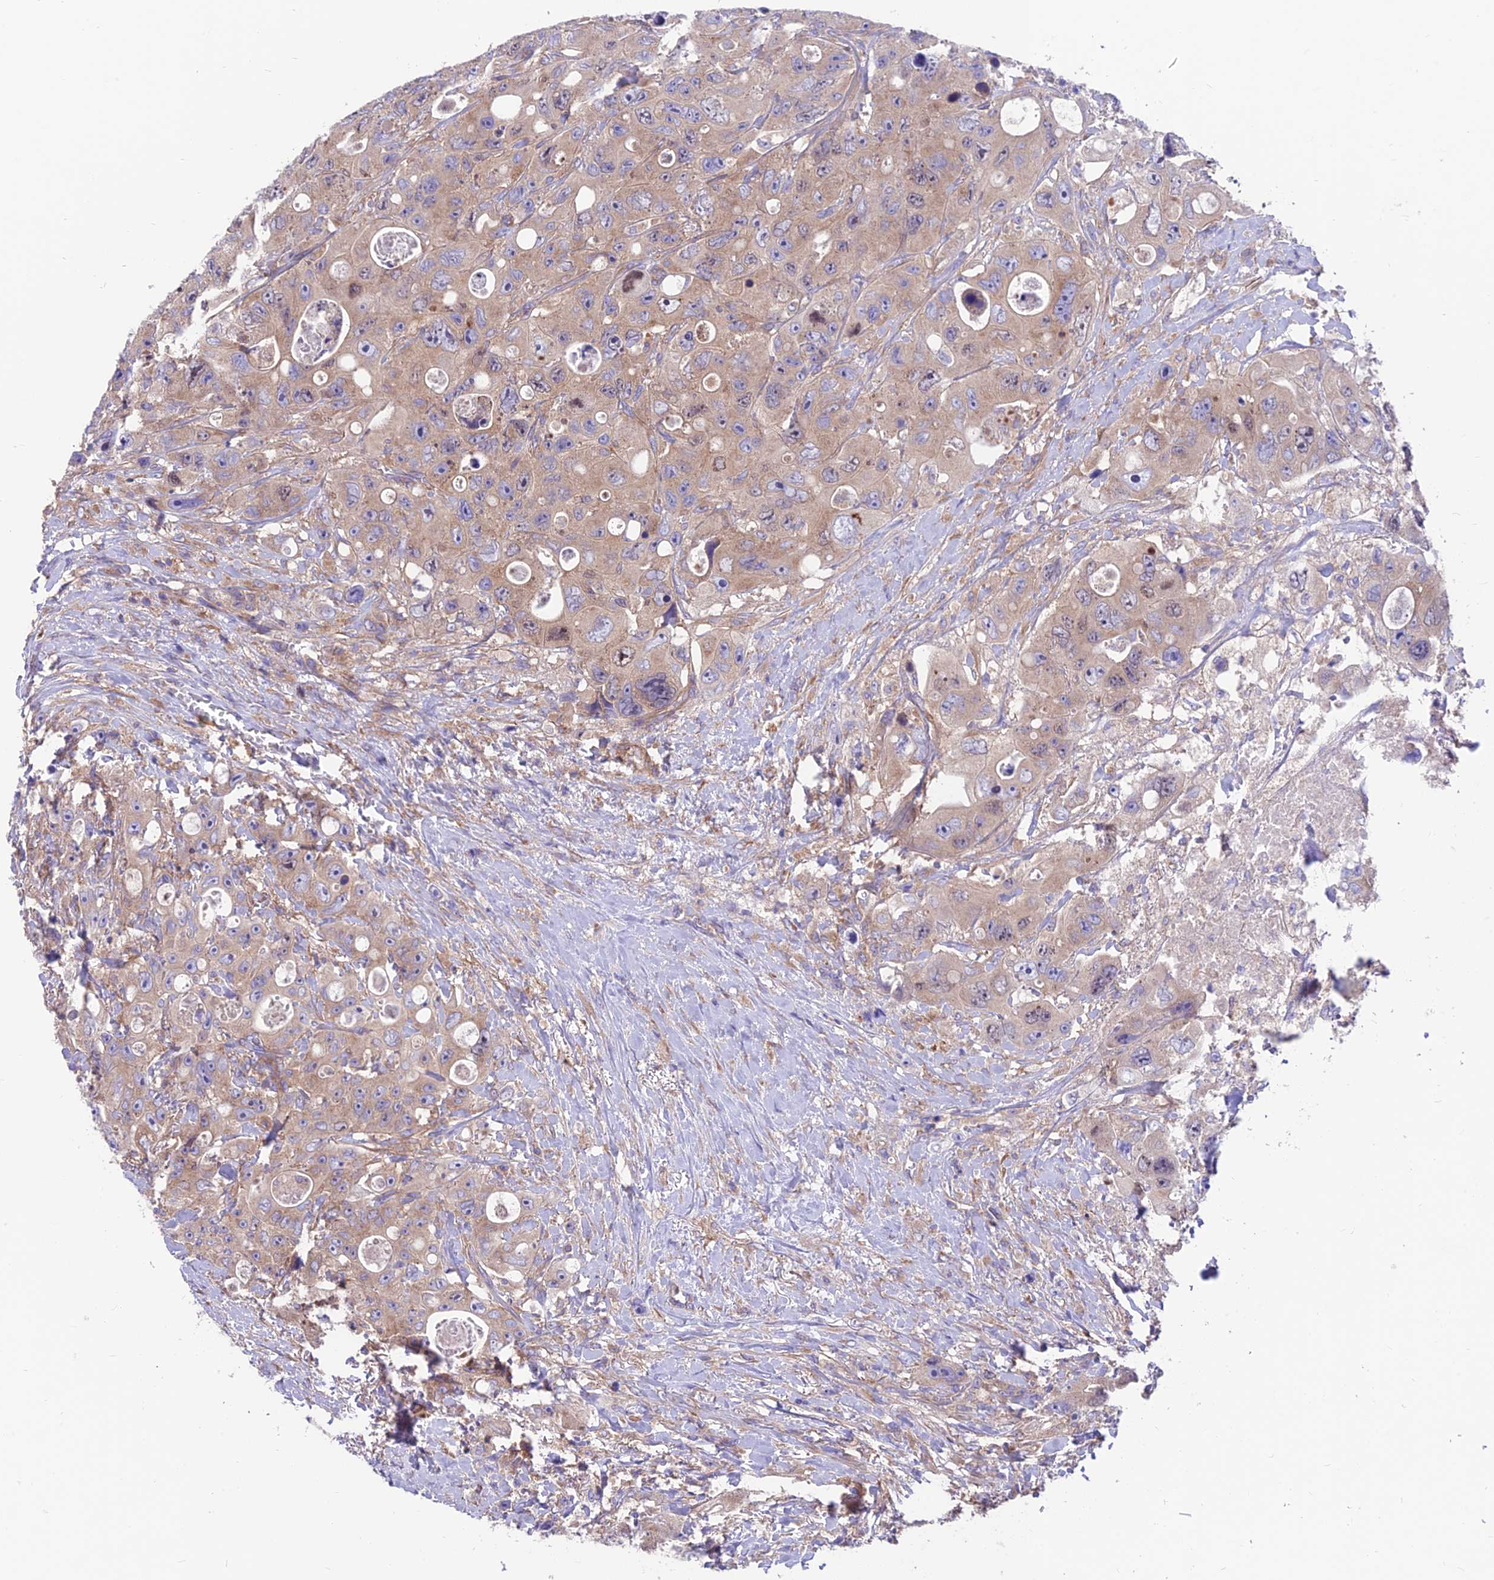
{"staining": {"intensity": "weak", "quantity": ">75%", "location": "cytoplasmic/membranous"}, "tissue": "colorectal cancer", "cell_type": "Tumor cells", "image_type": "cancer", "snomed": [{"axis": "morphology", "description": "Adenocarcinoma, NOS"}, {"axis": "topography", "description": "Colon"}], "caption": "DAB immunohistochemical staining of colorectal cancer (adenocarcinoma) shows weak cytoplasmic/membranous protein positivity in about >75% of tumor cells.", "gene": "VPS16", "patient": {"sex": "female", "age": 46}}